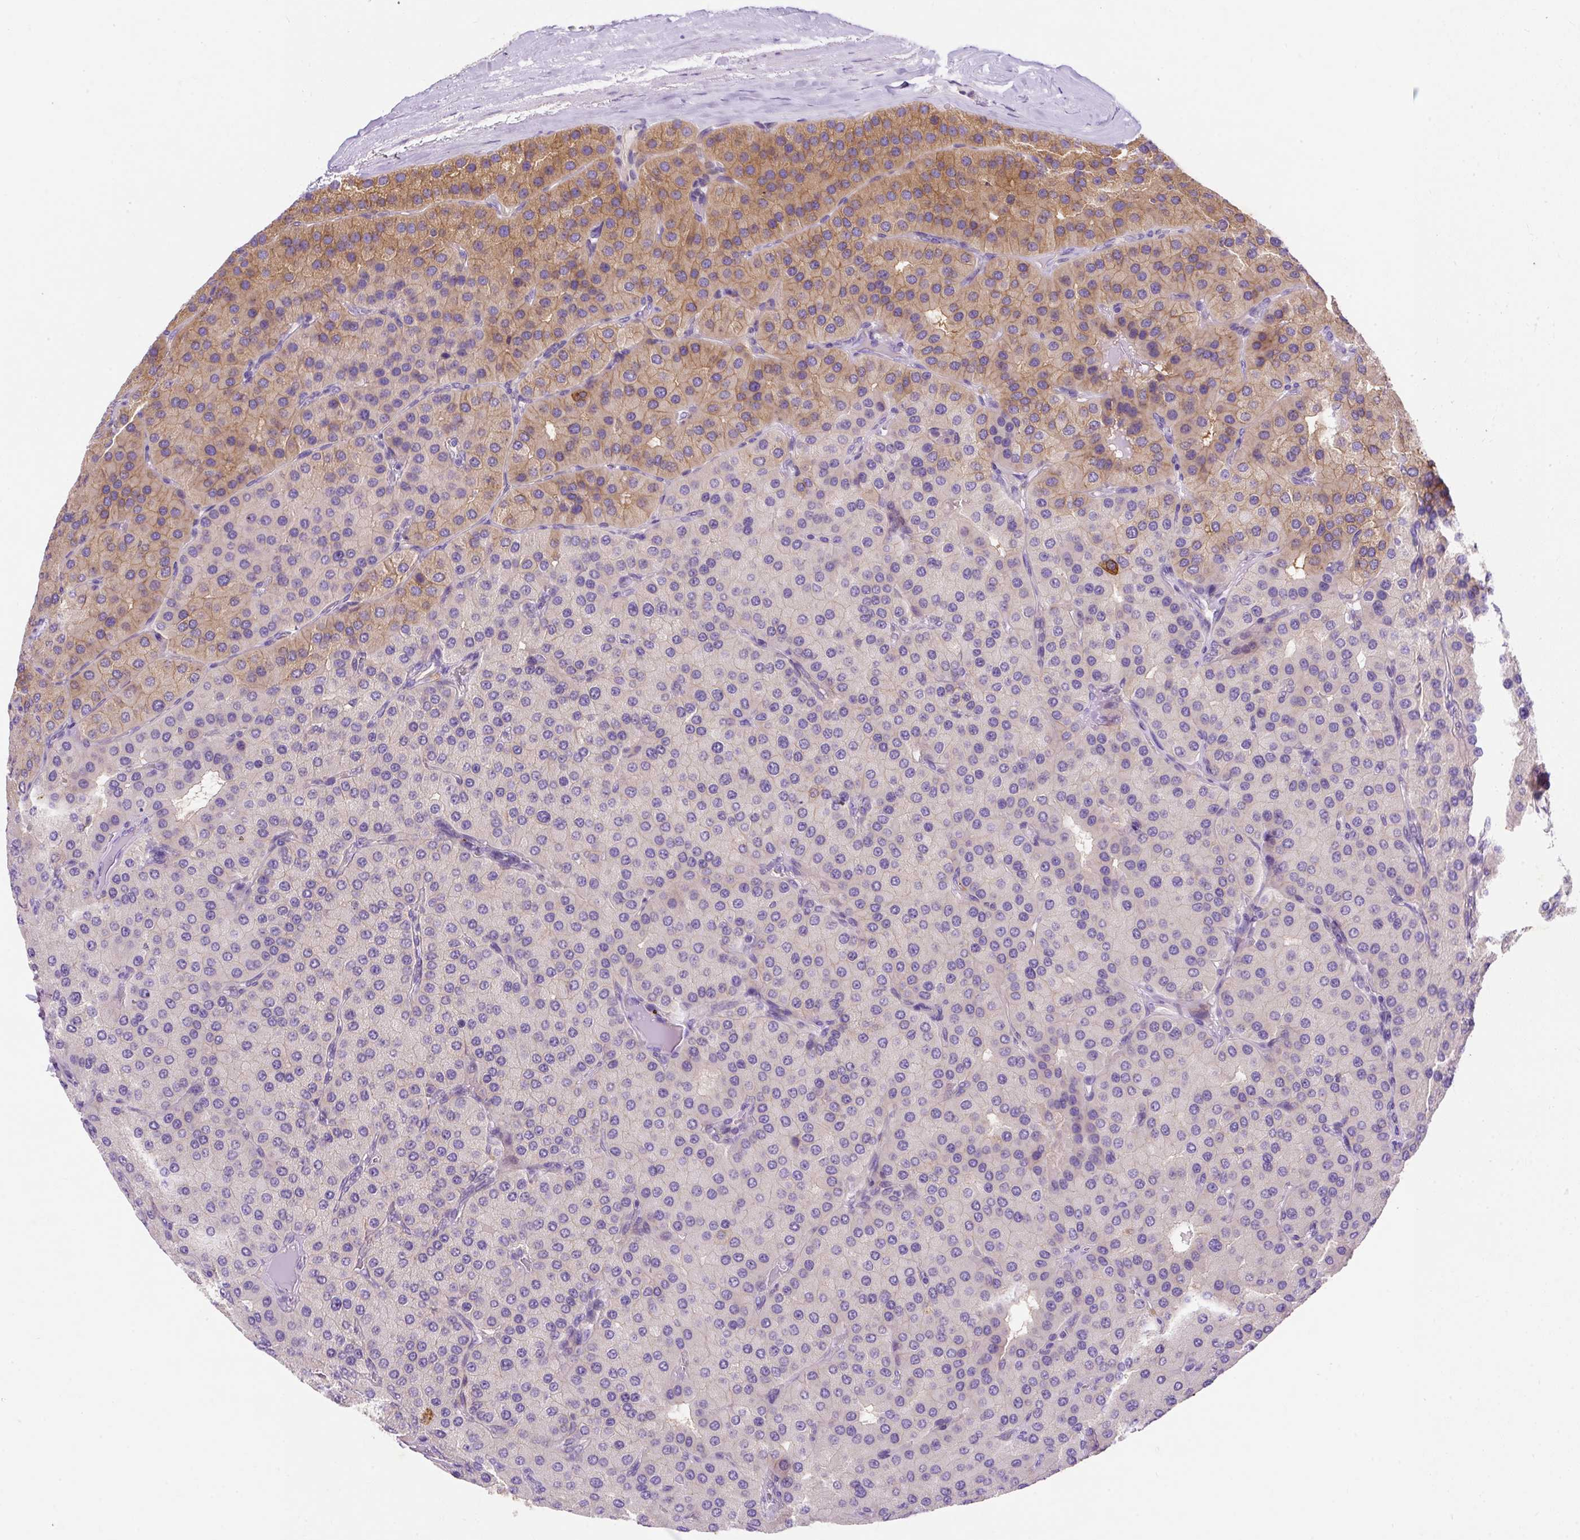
{"staining": {"intensity": "moderate", "quantity": "<25%", "location": "cytoplasmic/membranous"}, "tissue": "parathyroid gland", "cell_type": "Glandular cells", "image_type": "normal", "snomed": [{"axis": "morphology", "description": "Normal tissue, NOS"}, {"axis": "morphology", "description": "Adenoma, NOS"}, {"axis": "topography", "description": "Parathyroid gland"}], "caption": "IHC histopathology image of normal parathyroid gland: parathyroid gland stained using IHC shows low levels of moderate protein expression localized specifically in the cytoplasmic/membranous of glandular cells, appearing as a cytoplasmic/membranous brown color.", "gene": "OR4K15", "patient": {"sex": "female", "age": 86}}